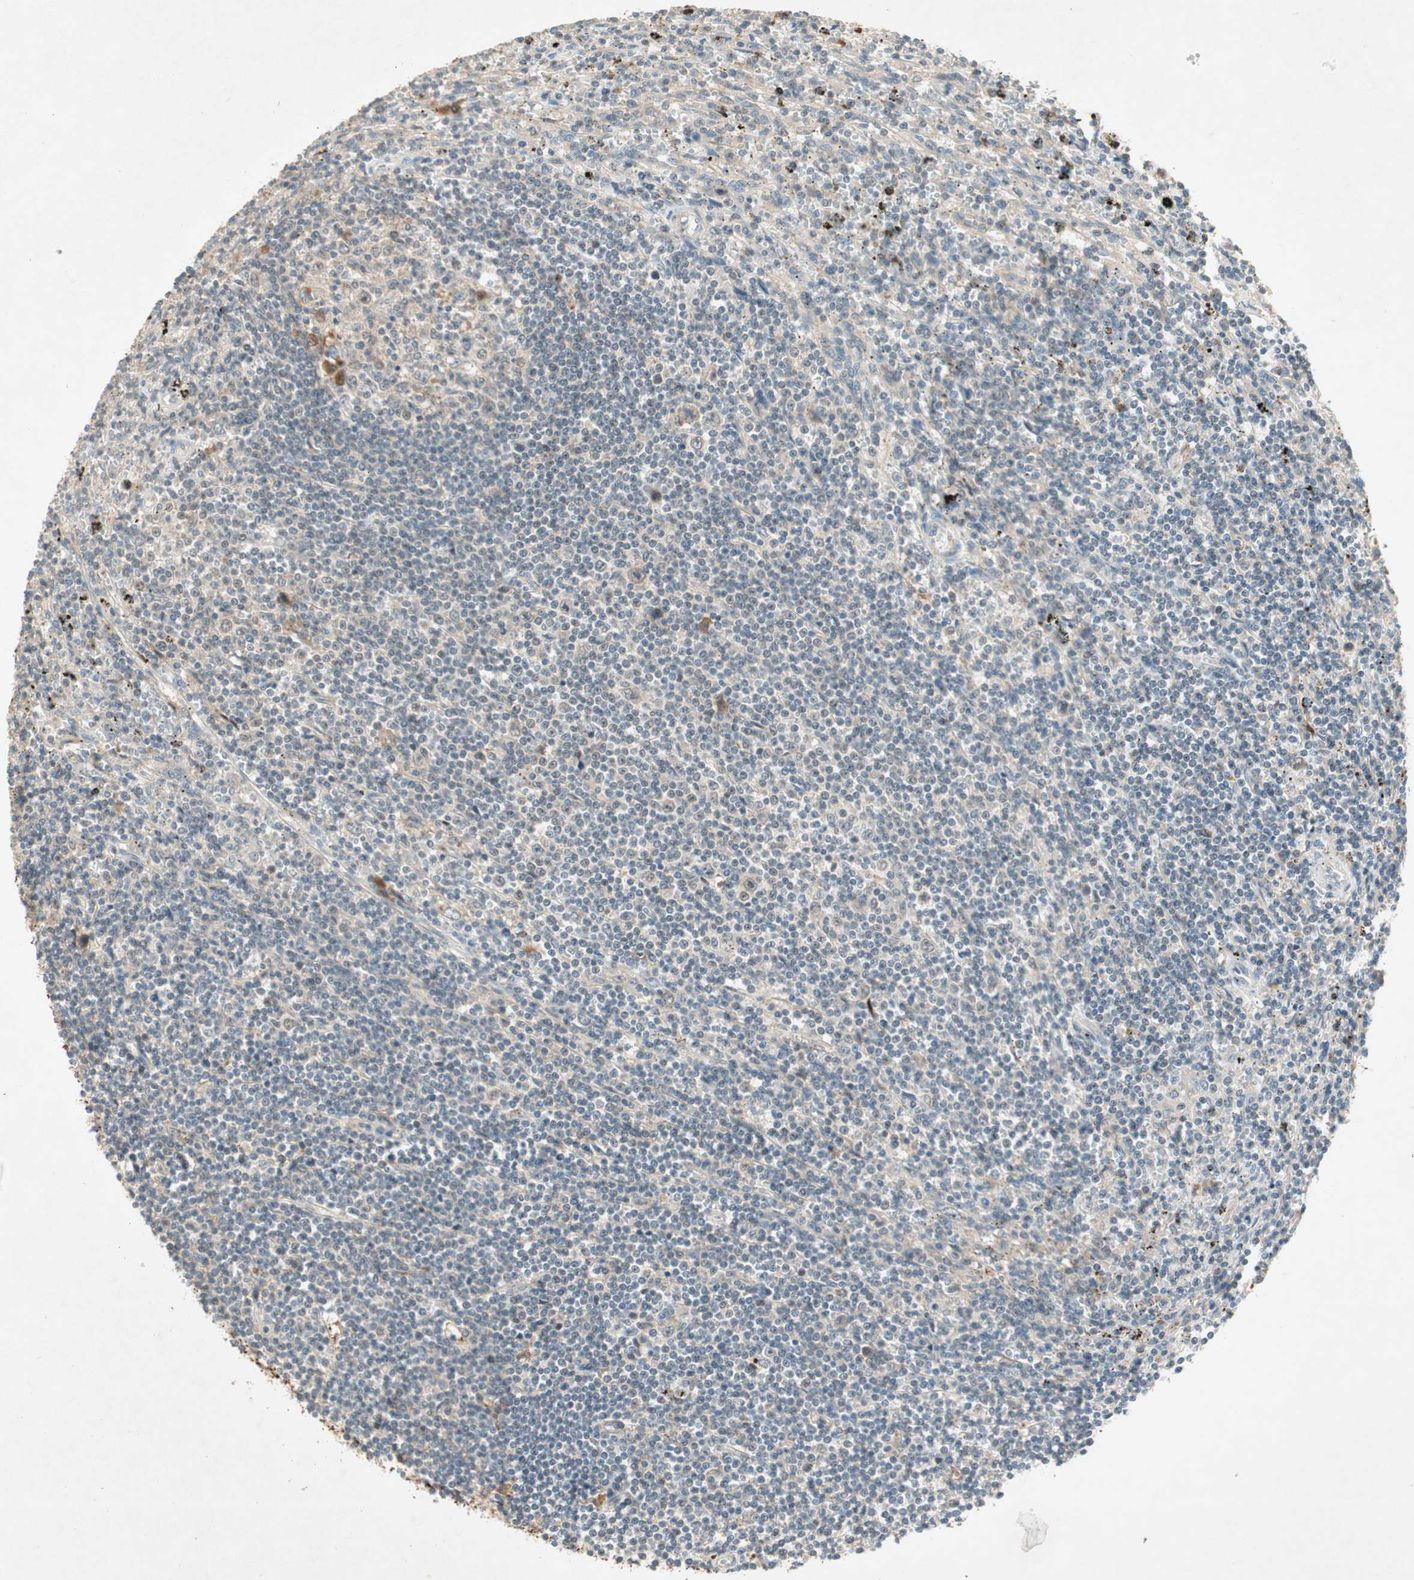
{"staining": {"intensity": "negative", "quantity": "none", "location": "none"}, "tissue": "lymphoma", "cell_type": "Tumor cells", "image_type": "cancer", "snomed": [{"axis": "morphology", "description": "Malignant lymphoma, non-Hodgkin's type, Low grade"}, {"axis": "topography", "description": "Spleen"}], "caption": "DAB (3,3'-diaminobenzidine) immunohistochemical staining of malignant lymphoma, non-Hodgkin's type (low-grade) reveals no significant staining in tumor cells.", "gene": "RNGTT", "patient": {"sex": "male", "age": 76}}